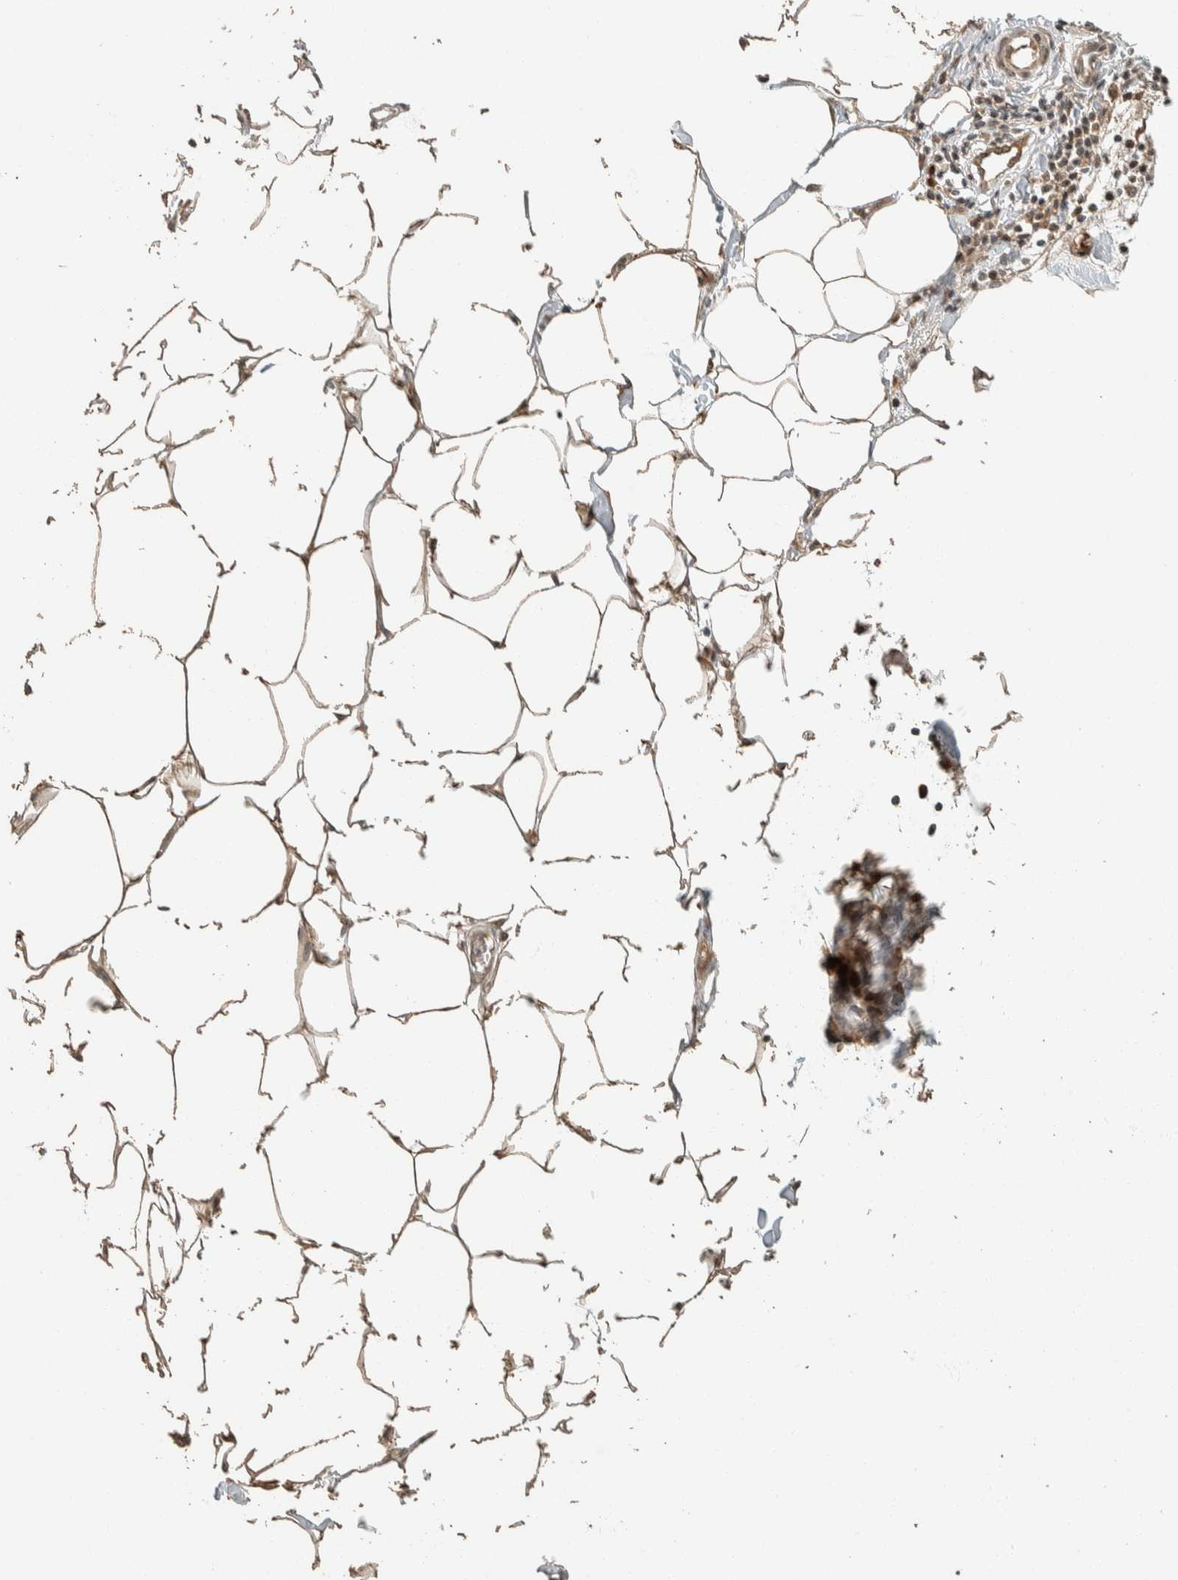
{"staining": {"intensity": "moderate", "quantity": ">75%", "location": "cytoplasmic/membranous,nuclear"}, "tissue": "adipose tissue", "cell_type": "Adipocytes", "image_type": "normal", "snomed": [{"axis": "morphology", "description": "Normal tissue, NOS"}, {"axis": "morphology", "description": "Adenocarcinoma, NOS"}, {"axis": "topography", "description": "Colon"}, {"axis": "topography", "description": "Peripheral nerve tissue"}], "caption": "DAB immunohistochemical staining of normal adipose tissue shows moderate cytoplasmic/membranous,nuclear protein expression in about >75% of adipocytes. The staining was performed using DAB (3,3'-diaminobenzidine) to visualize the protein expression in brown, while the nuclei were stained in blue with hematoxylin (Magnification: 20x).", "gene": "ZBTB2", "patient": {"sex": "male", "age": 14}}